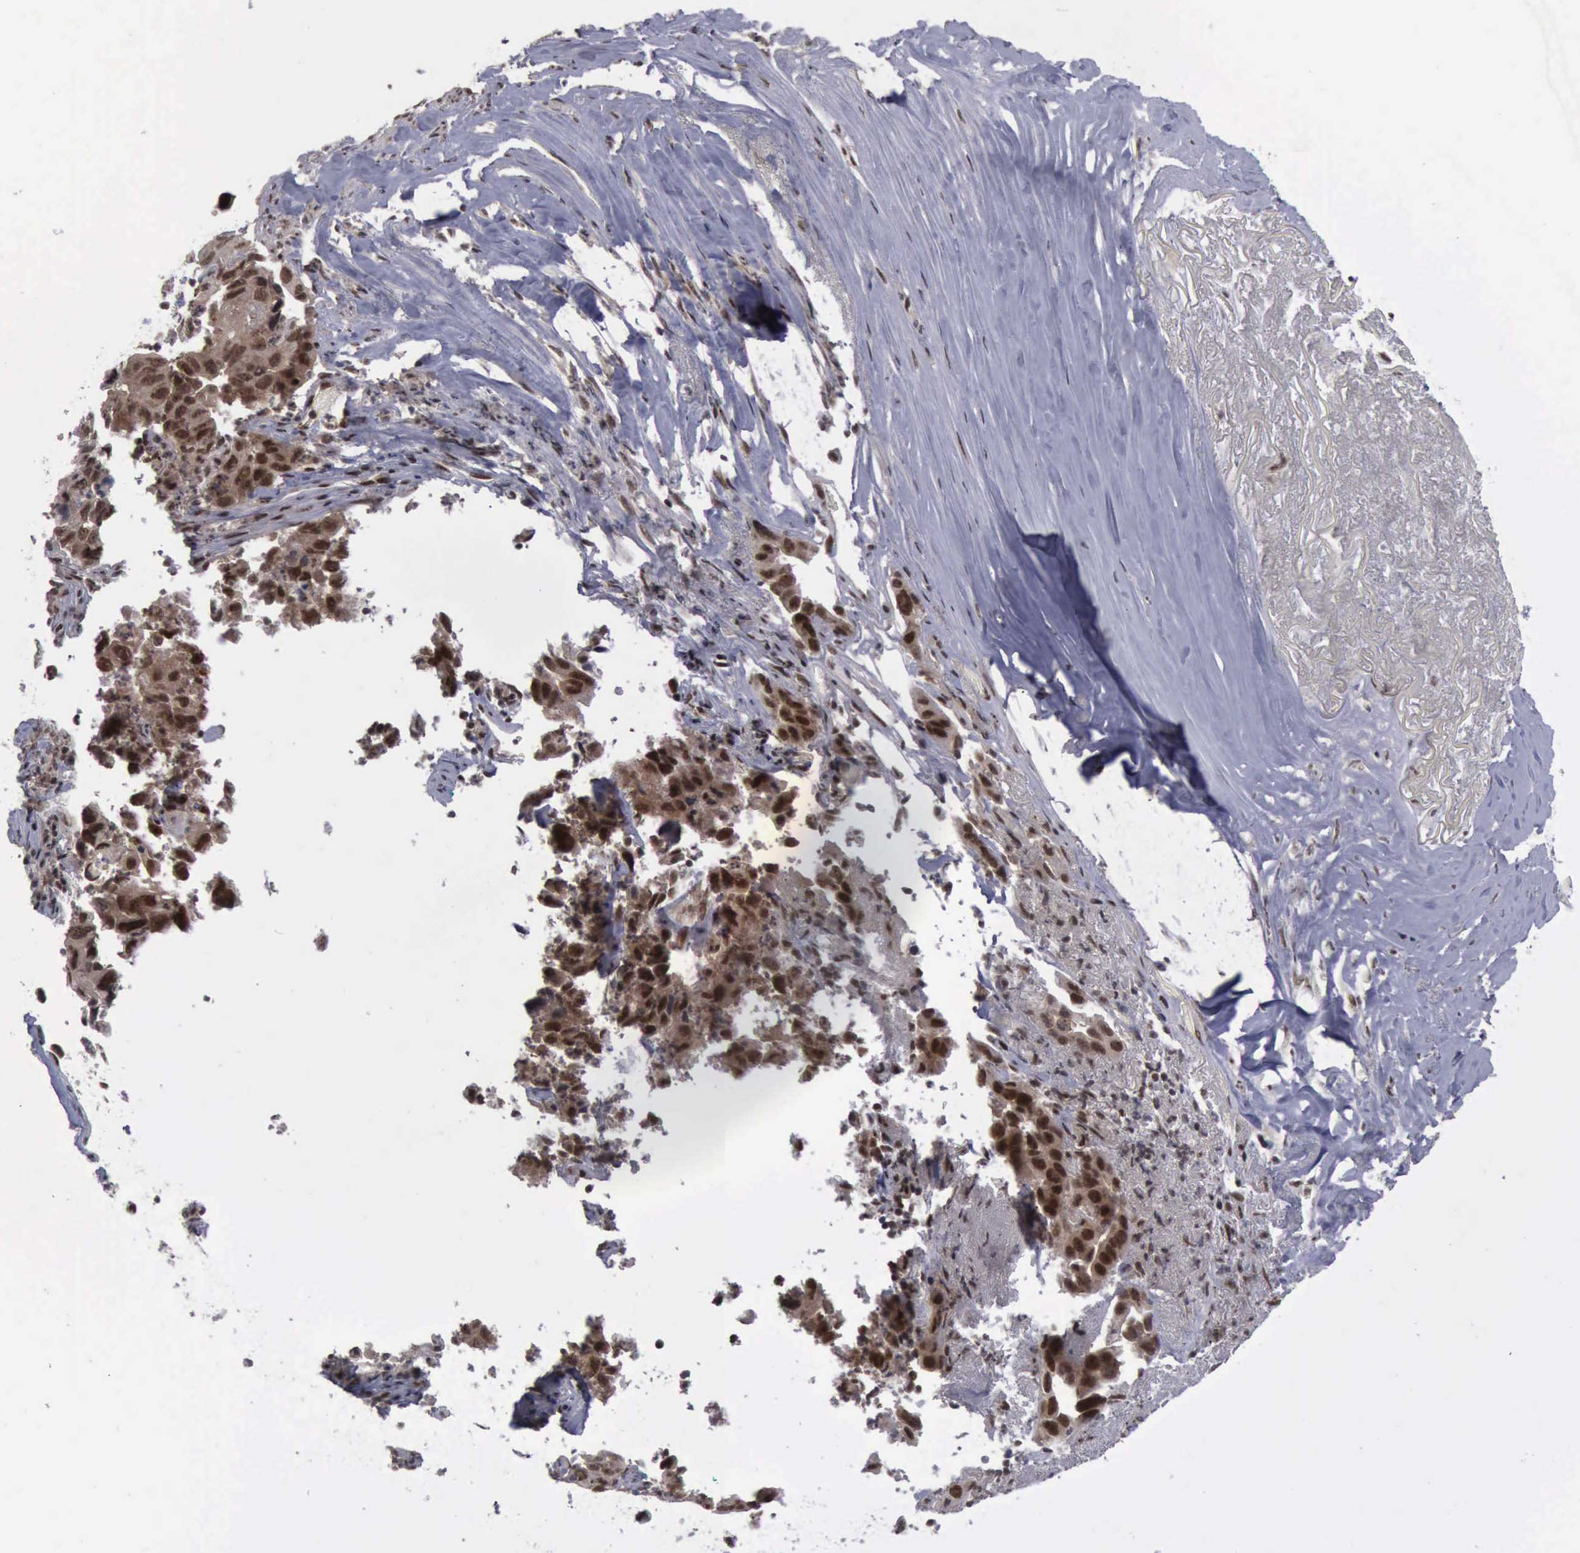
{"staining": {"intensity": "moderate", "quantity": ">75%", "location": "cytoplasmic/membranous,nuclear"}, "tissue": "lung cancer", "cell_type": "Tumor cells", "image_type": "cancer", "snomed": [{"axis": "morphology", "description": "Squamous cell carcinoma, NOS"}, {"axis": "topography", "description": "Lung"}], "caption": "The histopathology image exhibits staining of squamous cell carcinoma (lung), revealing moderate cytoplasmic/membranous and nuclear protein expression (brown color) within tumor cells. The protein of interest is stained brown, and the nuclei are stained in blue (DAB (3,3'-diaminobenzidine) IHC with brightfield microscopy, high magnification).", "gene": "ATM", "patient": {"sex": "male", "age": 64}}